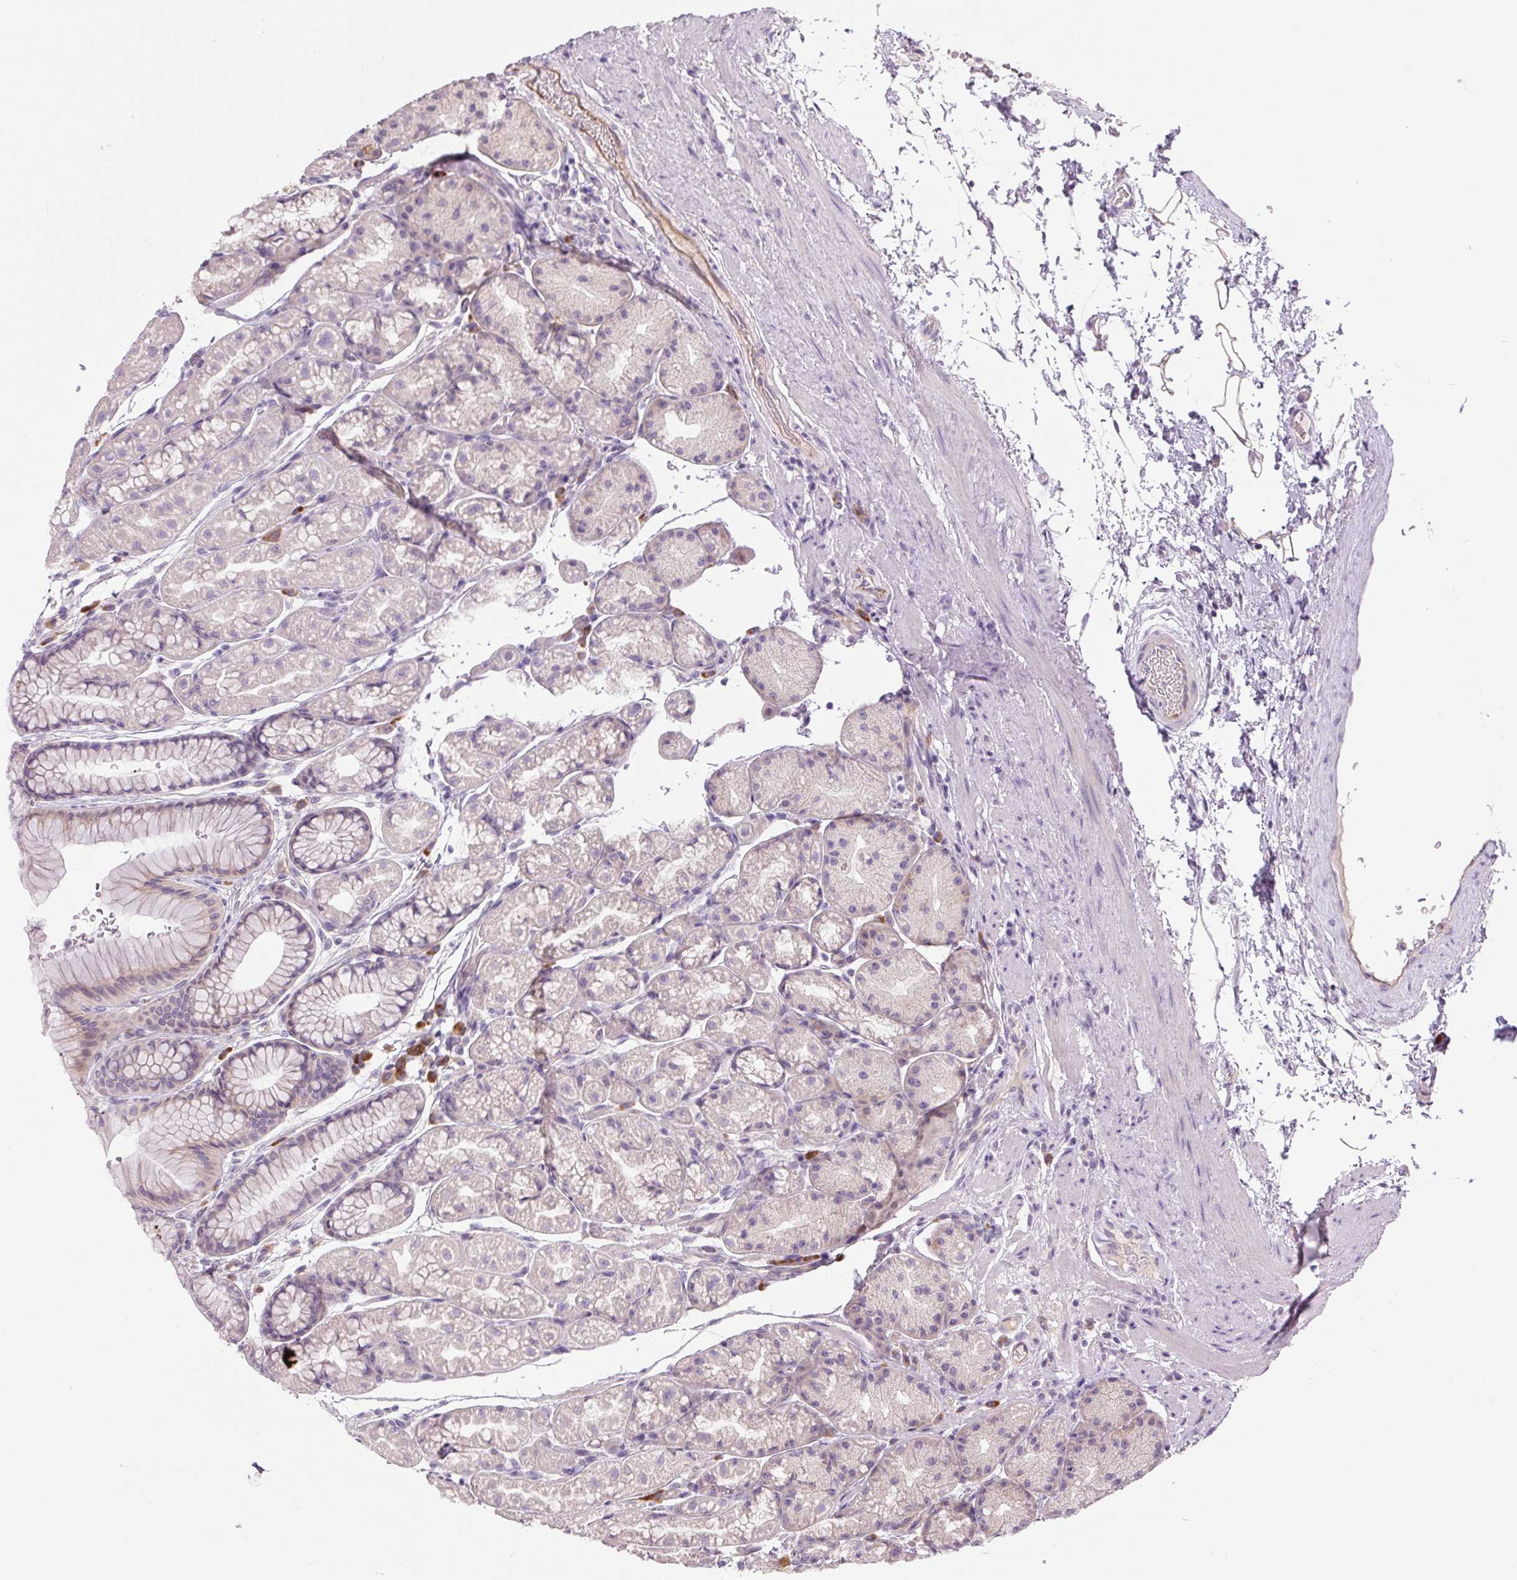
{"staining": {"intensity": "weak", "quantity": "<25%", "location": "cytoplasmic/membranous"}, "tissue": "stomach", "cell_type": "Glandular cells", "image_type": "normal", "snomed": [{"axis": "morphology", "description": "Normal tissue, NOS"}, {"axis": "topography", "description": "Stomach, lower"}], "caption": "This micrograph is of unremarkable stomach stained with immunohistochemistry to label a protein in brown with the nuclei are counter-stained blue. There is no positivity in glandular cells.", "gene": "TMEM100", "patient": {"sex": "male", "age": 67}}